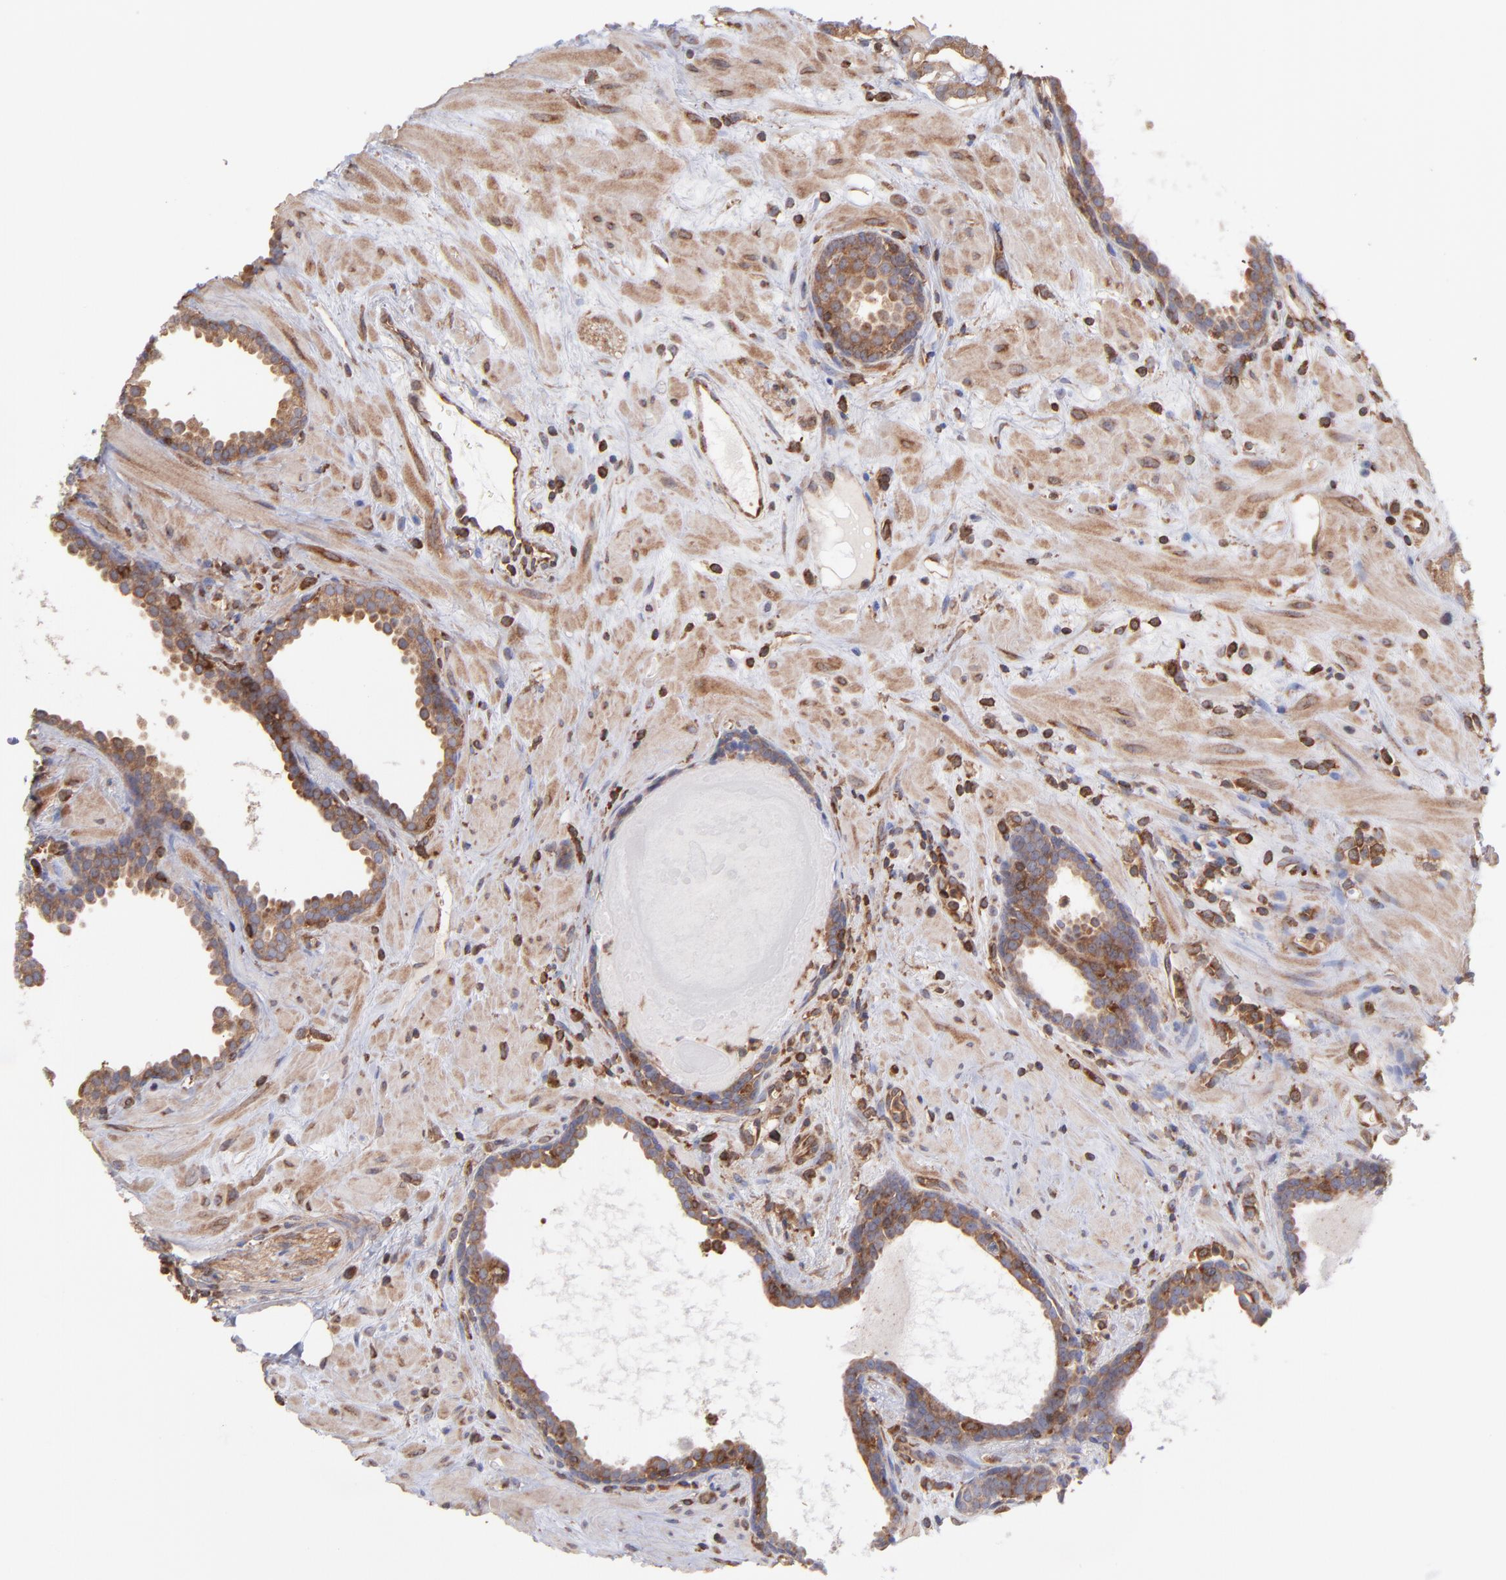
{"staining": {"intensity": "moderate", "quantity": ">75%", "location": "cytoplasmic/membranous"}, "tissue": "prostate cancer", "cell_type": "Tumor cells", "image_type": "cancer", "snomed": [{"axis": "morphology", "description": "Adenocarcinoma, Low grade"}, {"axis": "topography", "description": "Prostate"}], "caption": "The immunohistochemical stain highlights moderate cytoplasmic/membranous staining in tumor cells of prostate cancer (adenocarcinoma (low-grade)) tissue. Nuclei are stained in blue.", "gene": "MAPRE1", "patient": {"sex": "male", "age": 57}}